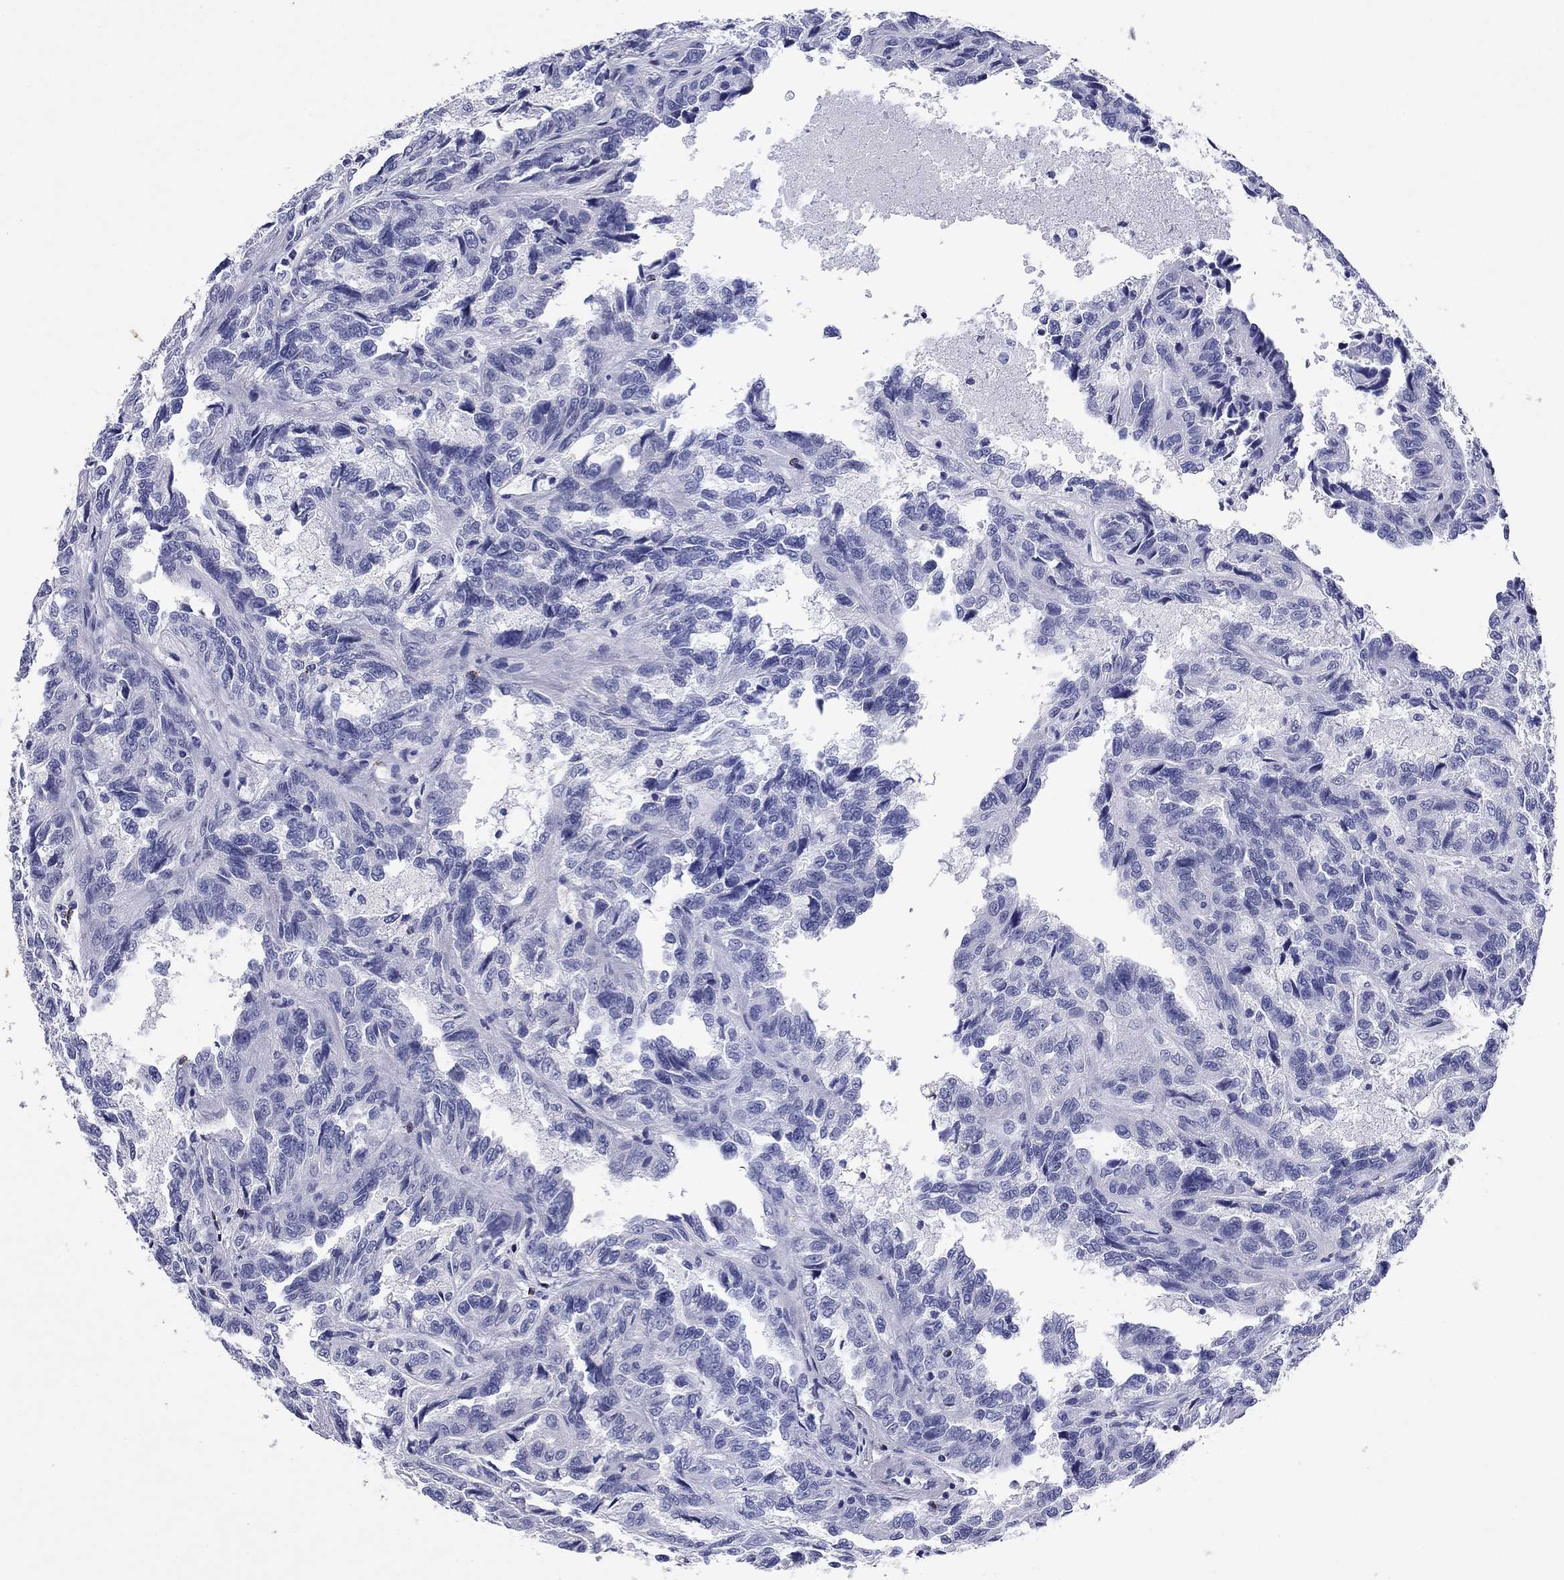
{"staining": {"intensity": "negative", "quantity": "none", "location": "none"}, "tissue": "renal cancer", "cell_type": "Tumor cells", "image_type": "cancer", "snomed": [{"axis": "morphology", "description": "Adenocarcinoma, NOS"}, {"axis": "topography", "description": "Kidney"}], "caption": "IHC photomicrograph of neoplastic tissue: human adenocarcinoma (renal) stained with DAB (3,3'-diaminobenzidine) displays no significant protein positivity in tumor cells. (Stains: DAB (3,3'-diaminobenzidine) IHC with hematoxylin counter stain, Microscopy: brightfield microscopy at high magnification).", "gene": "GZMK", "patient": {"sex": "male", "age": 79}}